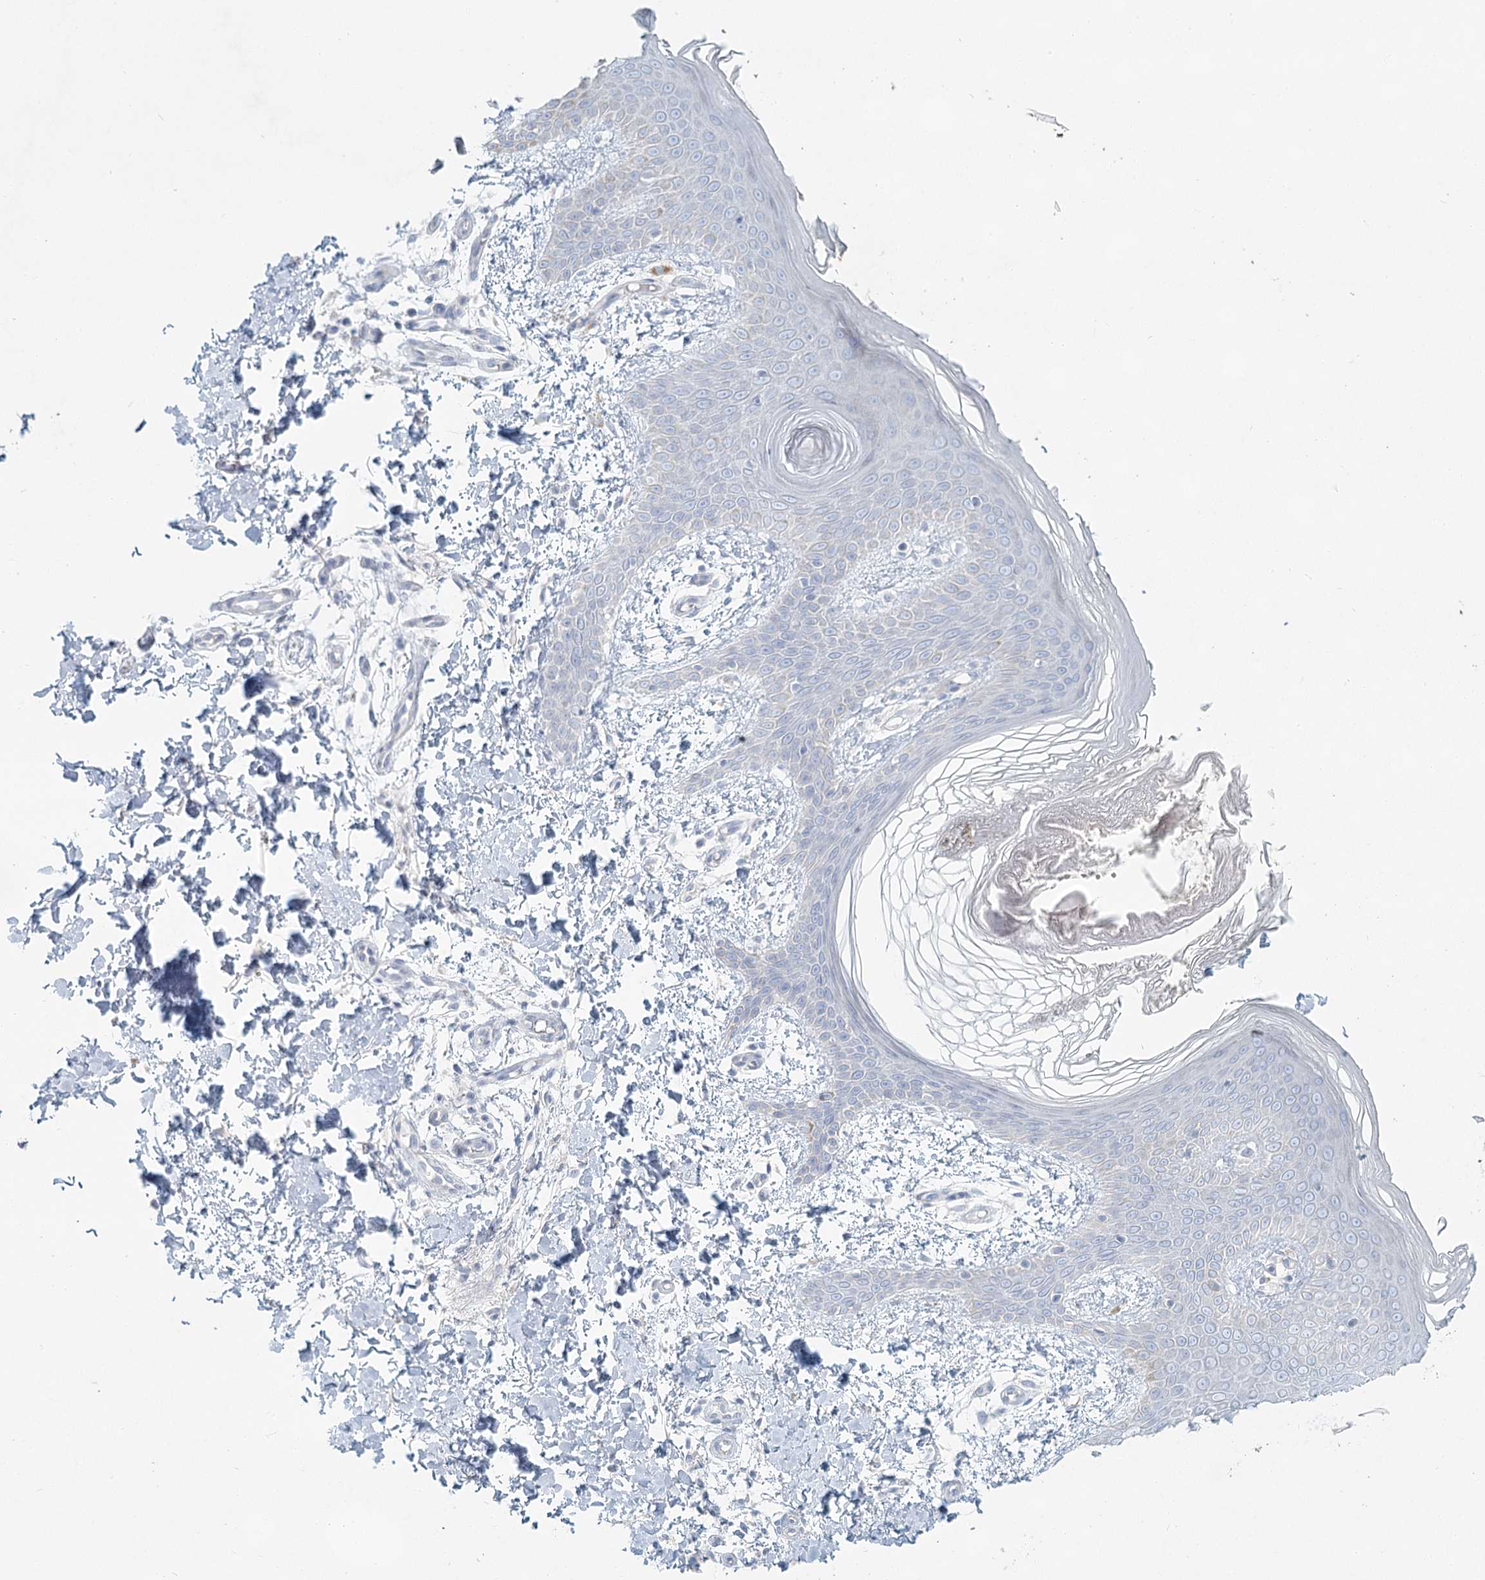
{"staining": {"intensity": "negative", "quantity": "none", "location": "none"}, "tissue": "skin", "cell_type": "Fibroblasts", "image_type": "normal", "snomed": [{"axis": "morphology", "description": "Normal tissue, NOS"}, {"axis": "topography", "description": "Skin"}], "caption": "Immunohistochemistry (IHC) histopathology image of normal human skin stained for a protein (brown), which reveals no staining in fibroblasts.", "gene": "LRP2BP", "patient": {"sex": "male", "age": 36}}